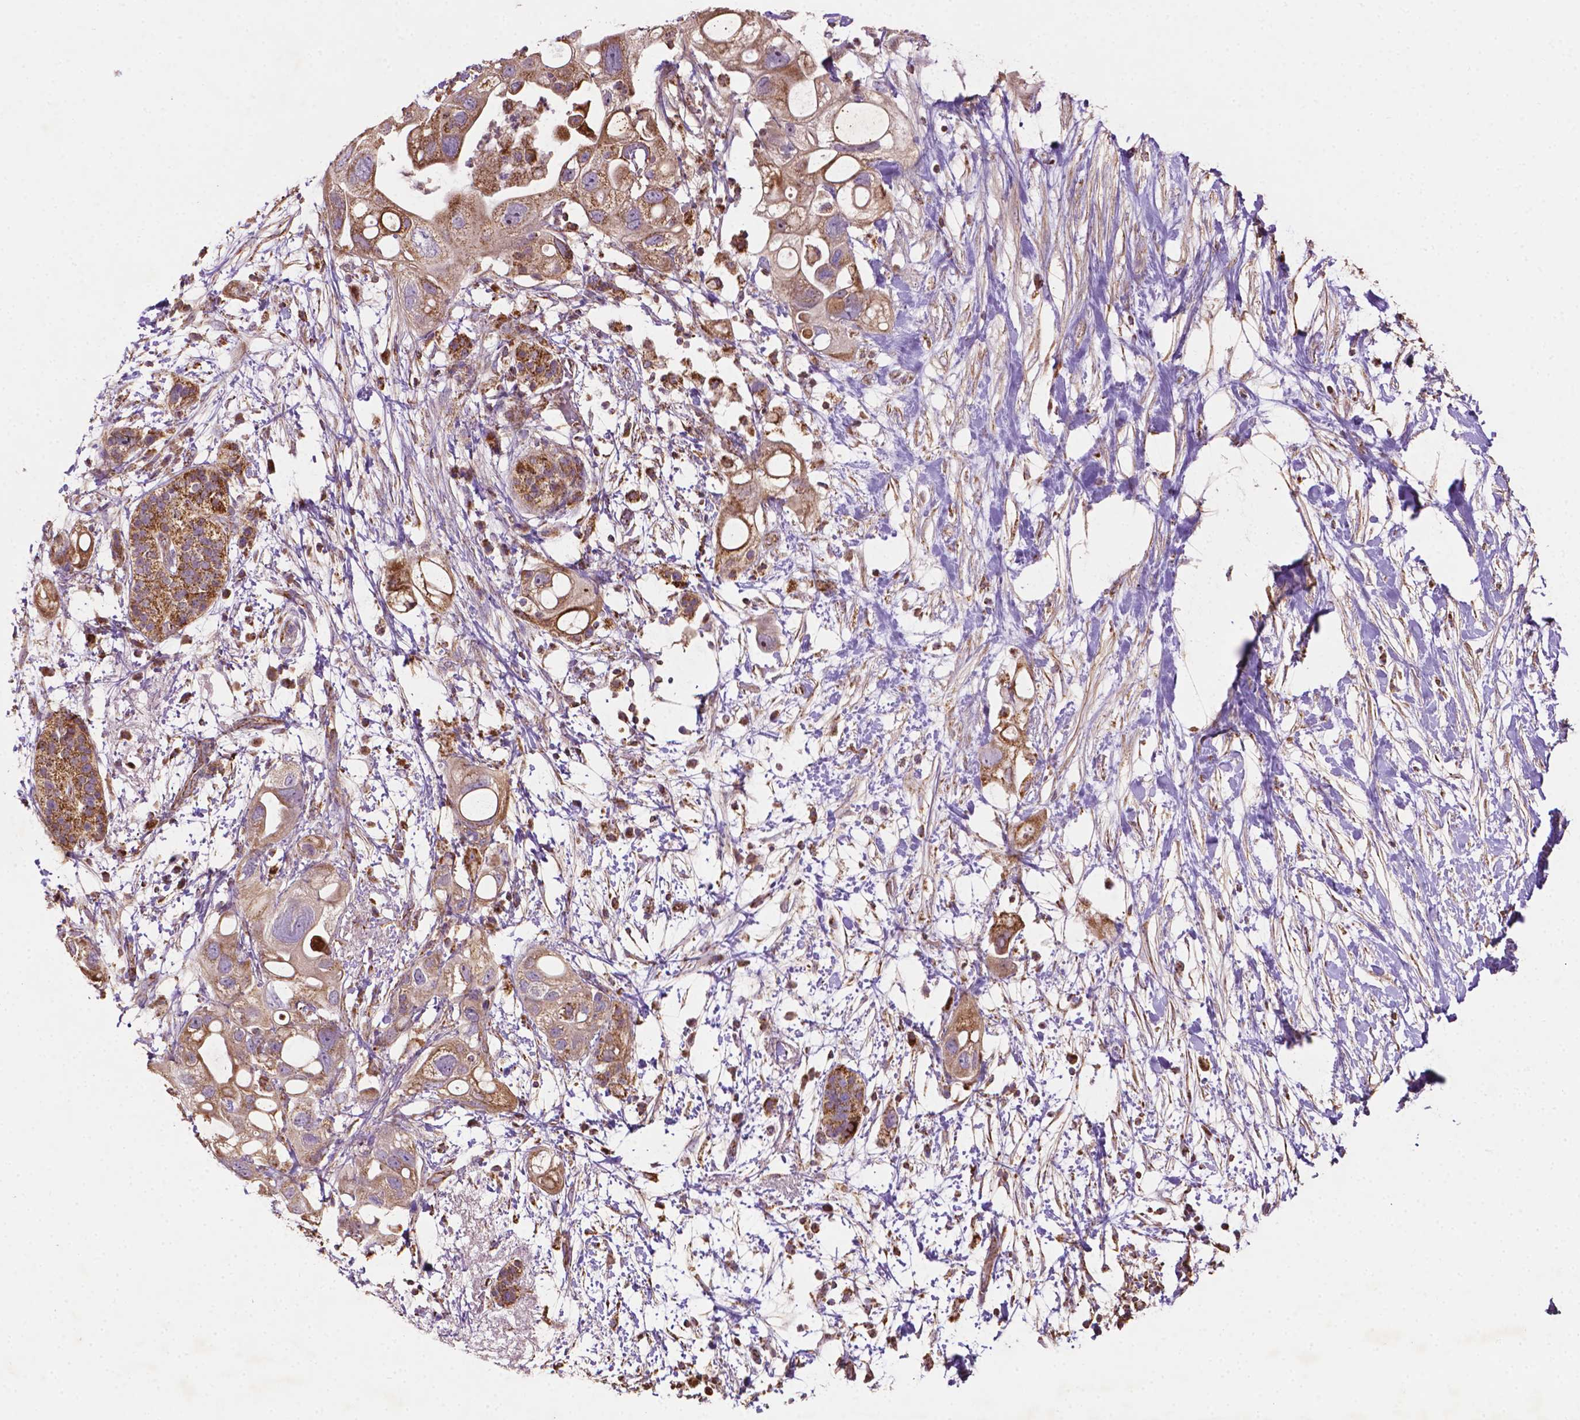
{"staining": {"intensity": "moderate", "quantity": ">75%", "location": "cytoplasmic/membranous"}, "tissue": "pancreatic cancer", "cell_type": "Tumor cells", "image_type": "cancer", "snomed": [{"axis": "morphology", "description": "Adenocarcinoma, NOS"}, {"axis": "topography", "description": "Pancreas"}], "caption": "Protein staining displays moderate cytoplasmic/membranous staining in approximately >75% of tumor cells in pancreatic cancer.", "gene": "LRR1", "patient": {"sex": "female", "age": 72}}